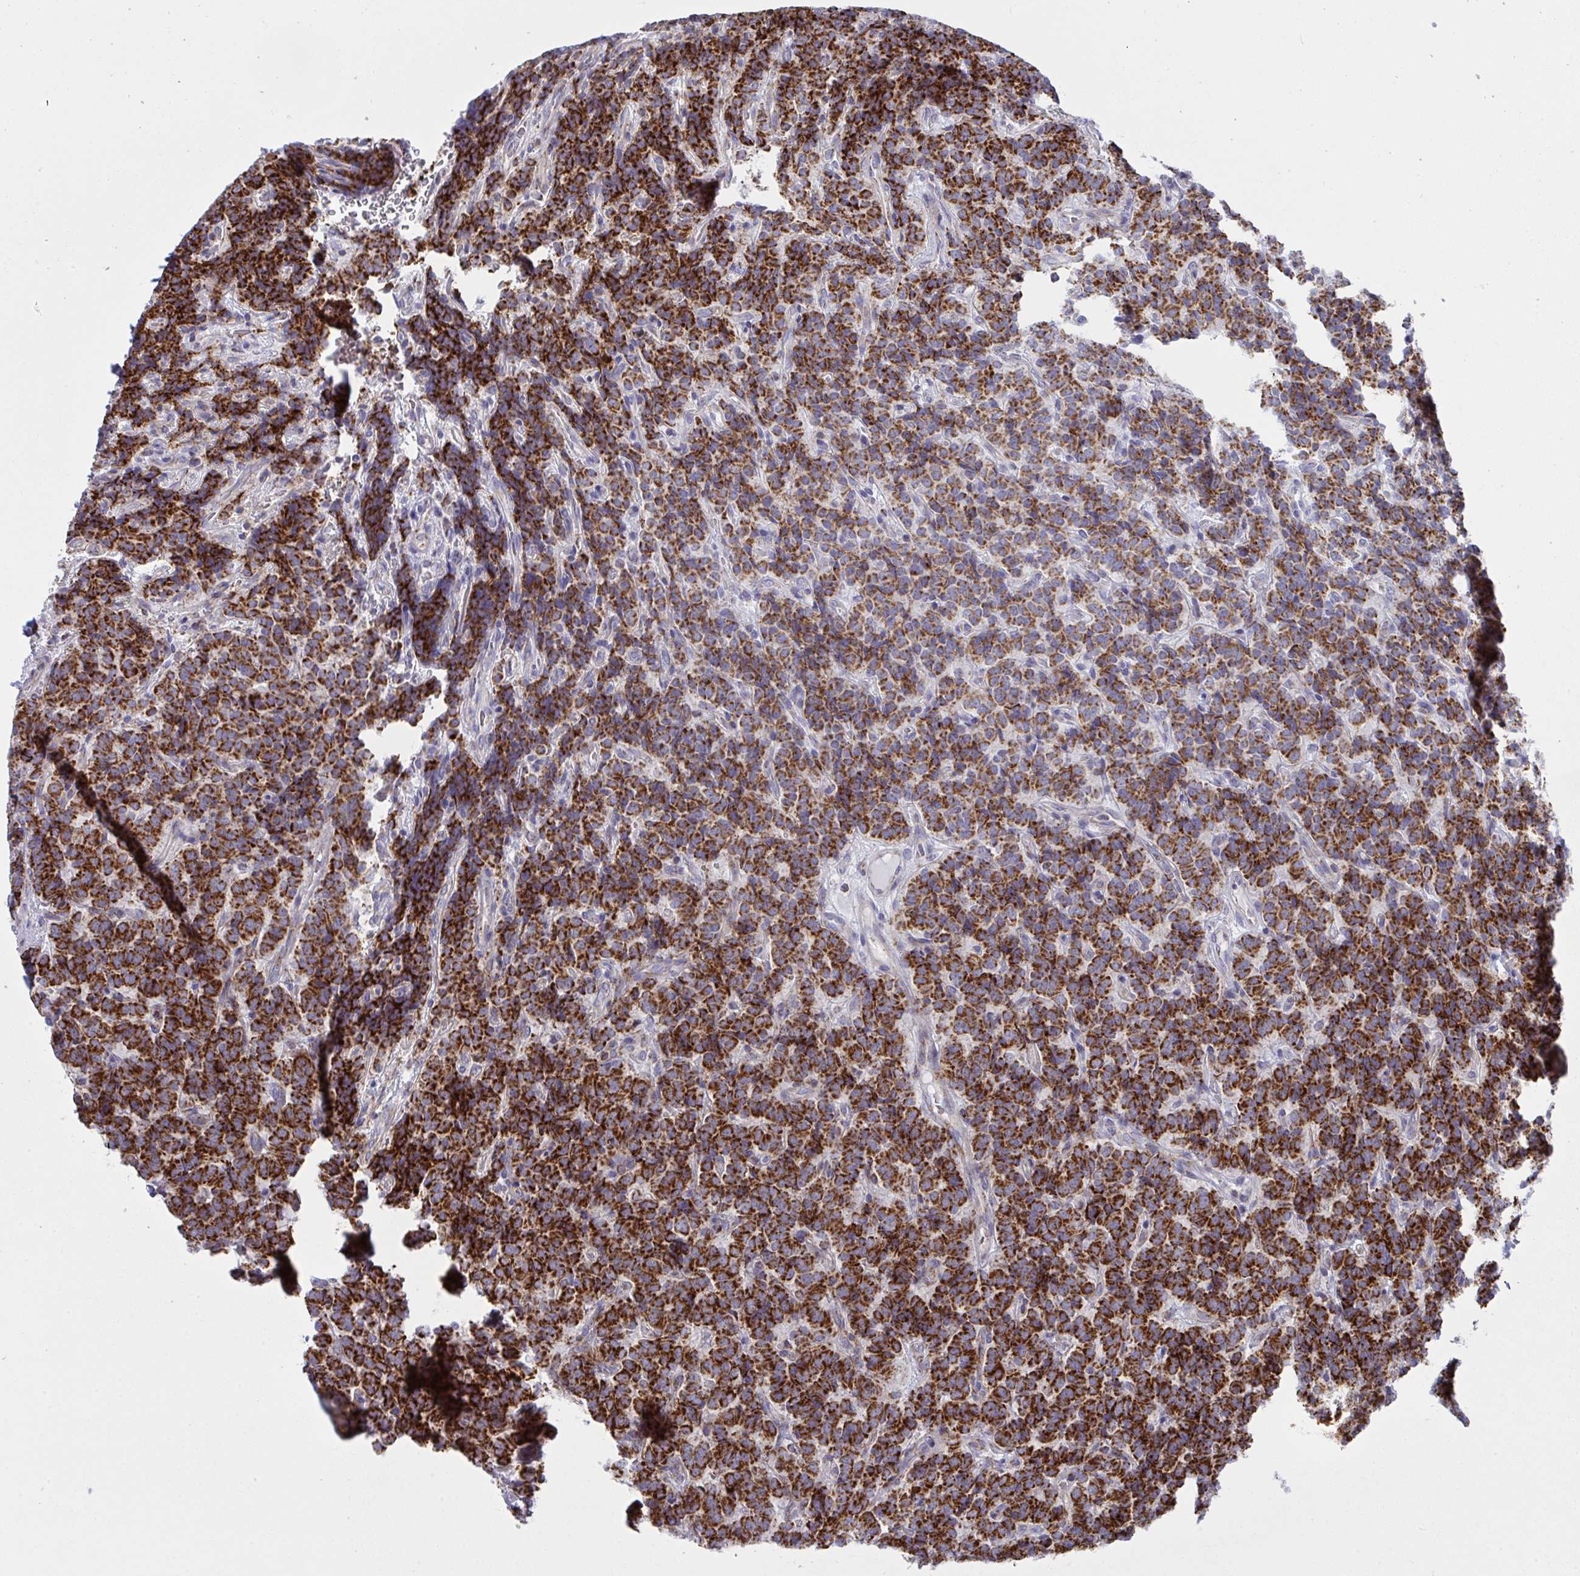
{"staining": {"intensity": "strong", "quantity": ">75%", "location": "cytoplasmic/membranous"}, "tissue": "carcinoid", "cell_type": "Tumor cells", "image_type": "cancer", "snomed": [{"axis": "morphology", "description": "Carcinoid, malignant, NOS"}, {"axis": "topography", "description": "Pancreas"}], "caption": "Protein analysis of carcinoid tissue exhibits strong cytoplasmic/membranous positivity in approximately >75% of tumor cells.", "gene": "MICOS10", "patient": {"sex": "male", "age": 36}}